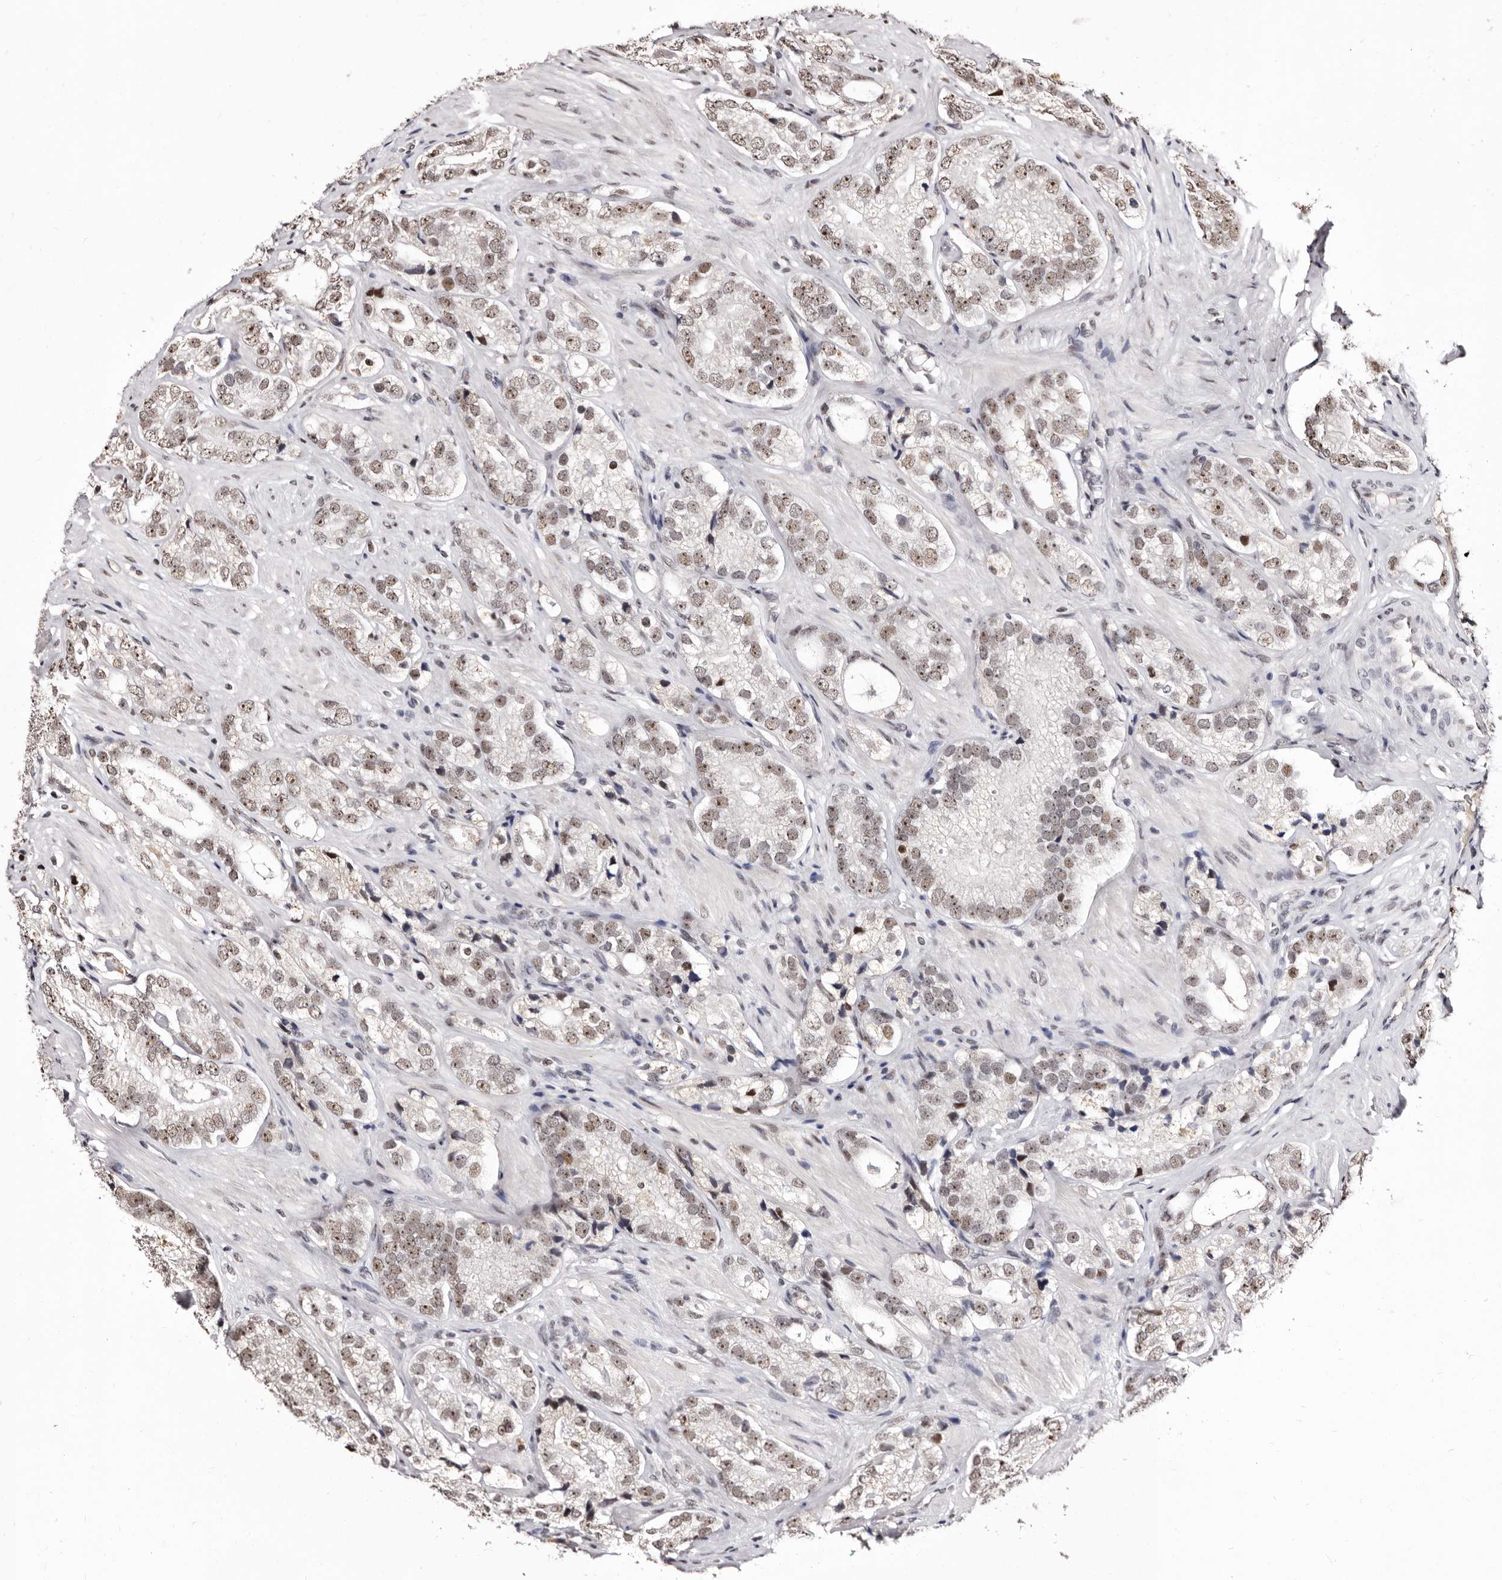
{"staining": {"intensity": "weak", "quantity": ">75%", "location": "nuclear"}, "tissue": "prostate cancer", "cell_type": "Tumor cells", "image_type": "cancer", "snomed": [{"axis": "morphology", "description": "Adenocarcinoma, High grade"}, {"axis": "topography", "description": "Prostate"}], "caption": "Prostate cancer stained with immunohistochemistry (IHC) exhibits weak nuclear staining in about >75% of tumor cells. The staining was performed using DAB to visualize the protein expression in brown, while the nuclei were stained in blue with hematoxylin (Magnification: 20x).", "gene": "ANAPC11", "patient": {"sex": "male", "age": 56}}